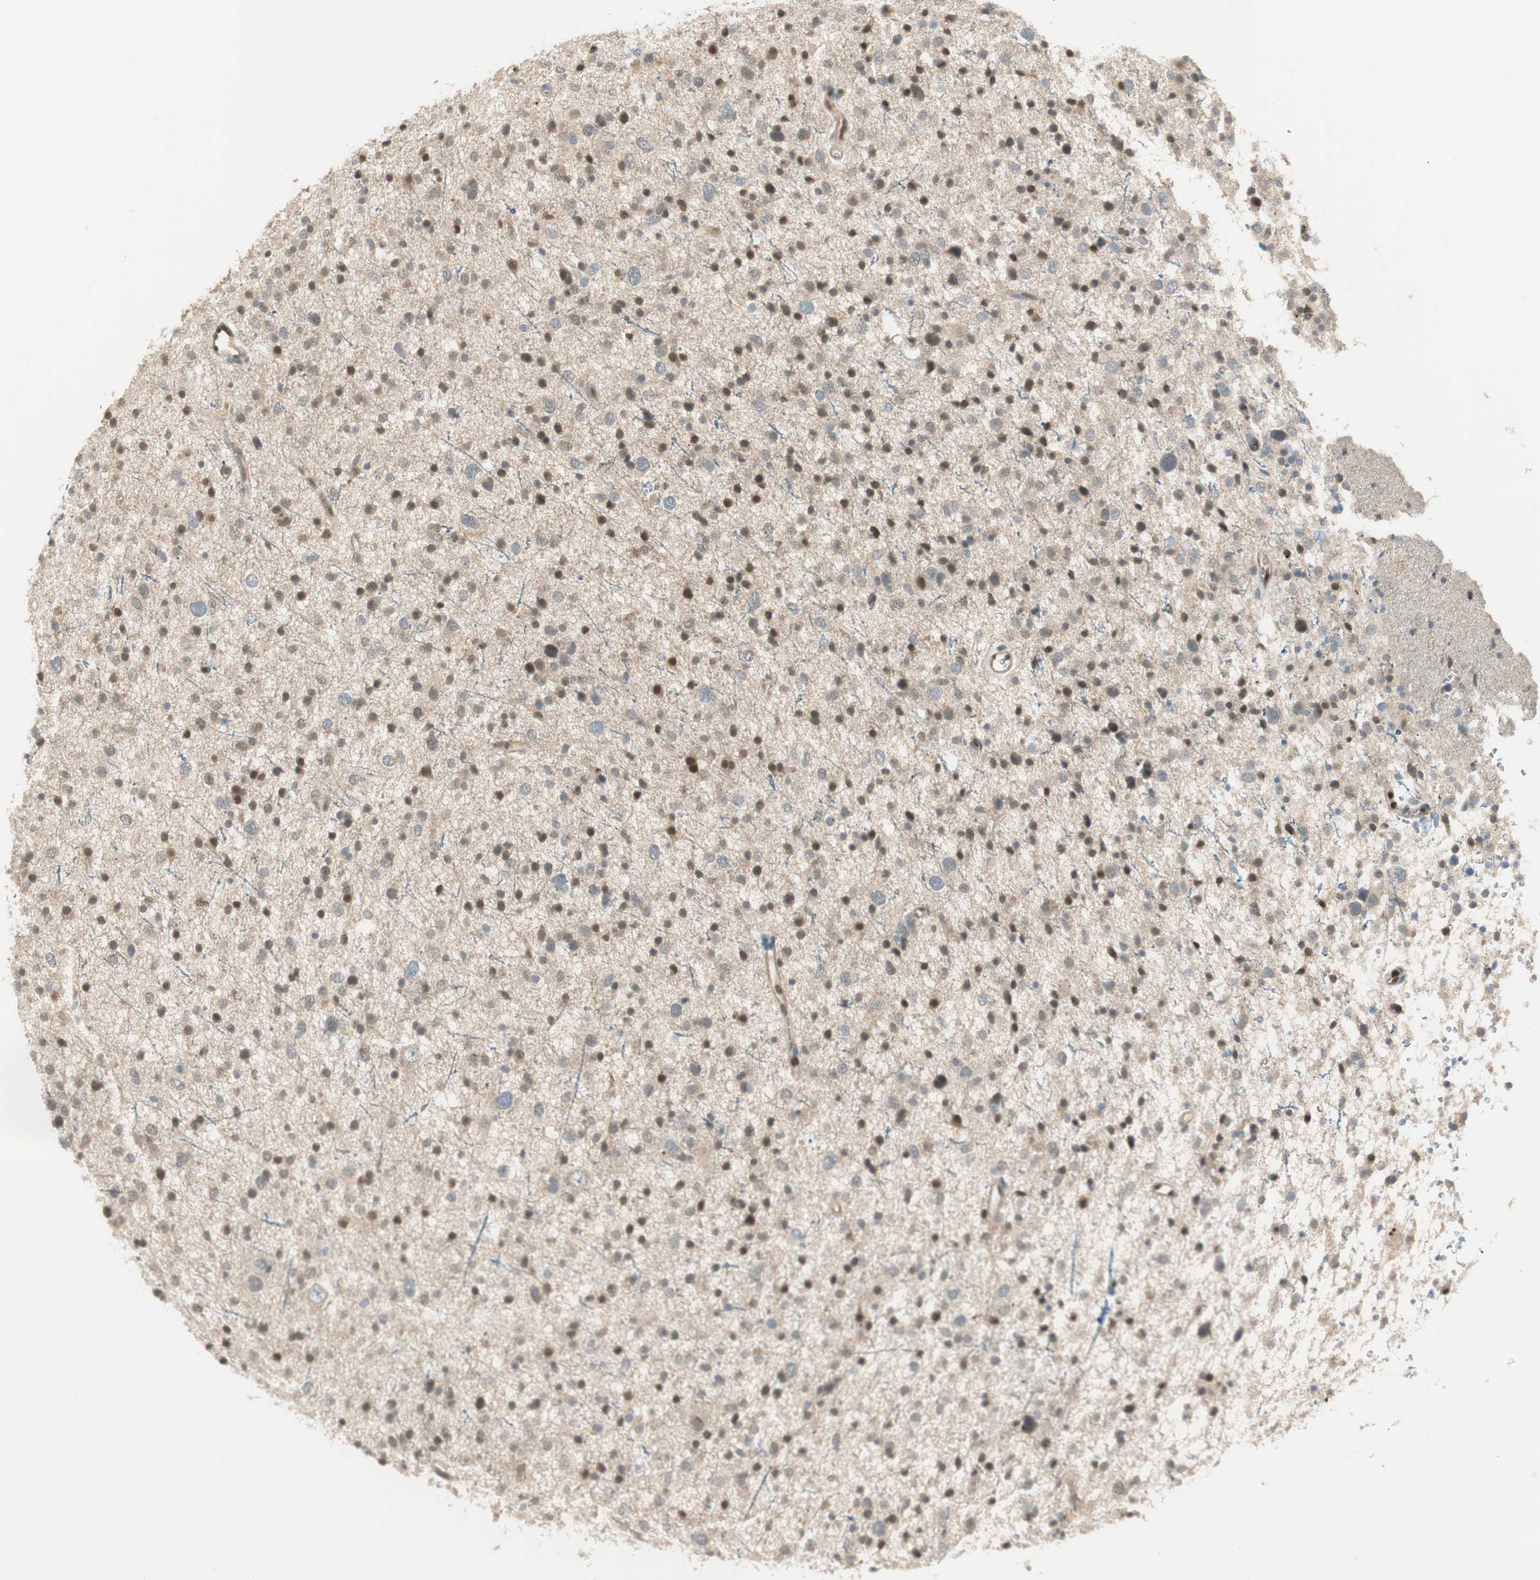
{"staining": {"intensity": "moderate", "quantity": "25%-75%", "location": "nuclear"}, "tissue": "glioma", "cell_type": "Tumor cells", "image_type": "cancer", "snomed": [{"axis": "morphology", "description": "Glioma, malignant, Low grade"}, {"axis": "topography", "description": "Brain"}], "caption": "The immunohistochemical stain highlights moderate nuclear positivity in tumor cells of glioma tissue. (Brightfield microscopy of DAB IHC at high magnification).", "gene": "LTA4H", "patient": {"sex": "female", "age": 37}}